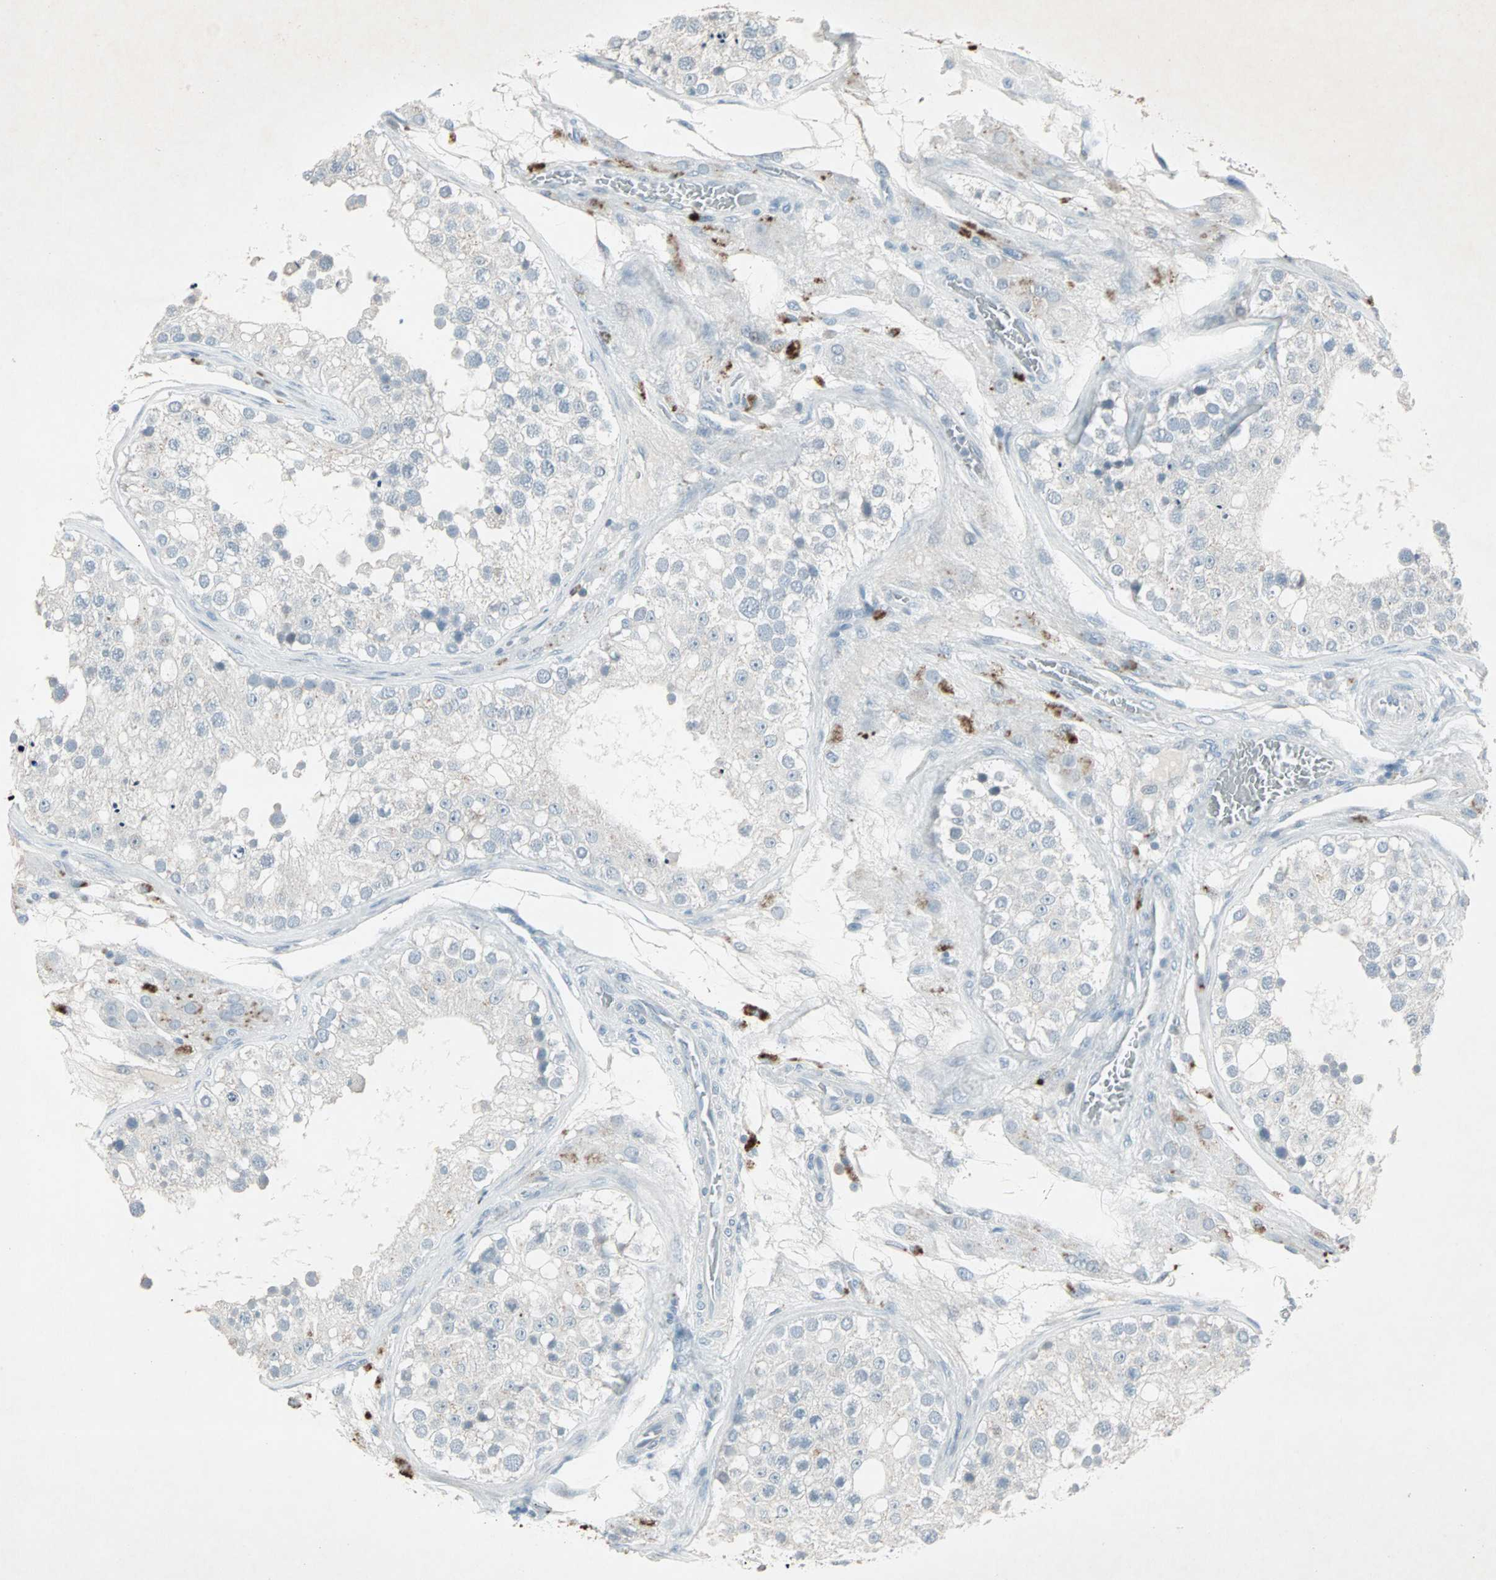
{"staining": {"intensity": "negative", "quantity": "none", "location": "none"}, "tissue": "testis", "cell_type": "Cells in seminiferous ducts", "image_type": "normal", "snomed": [{"axis": "morphology", "description": "Normal tissue, NOS"}, {"axis": "topography", "description": "Testis"}], "caption": "Immunohistochemistry (IHC) histopathology image of benign testis stained for a protein (brown), which shows no positivity in cells in seminiferous ducts.", "gene": "LANCL3", "patient": {"sex": "male", "age": 26}}